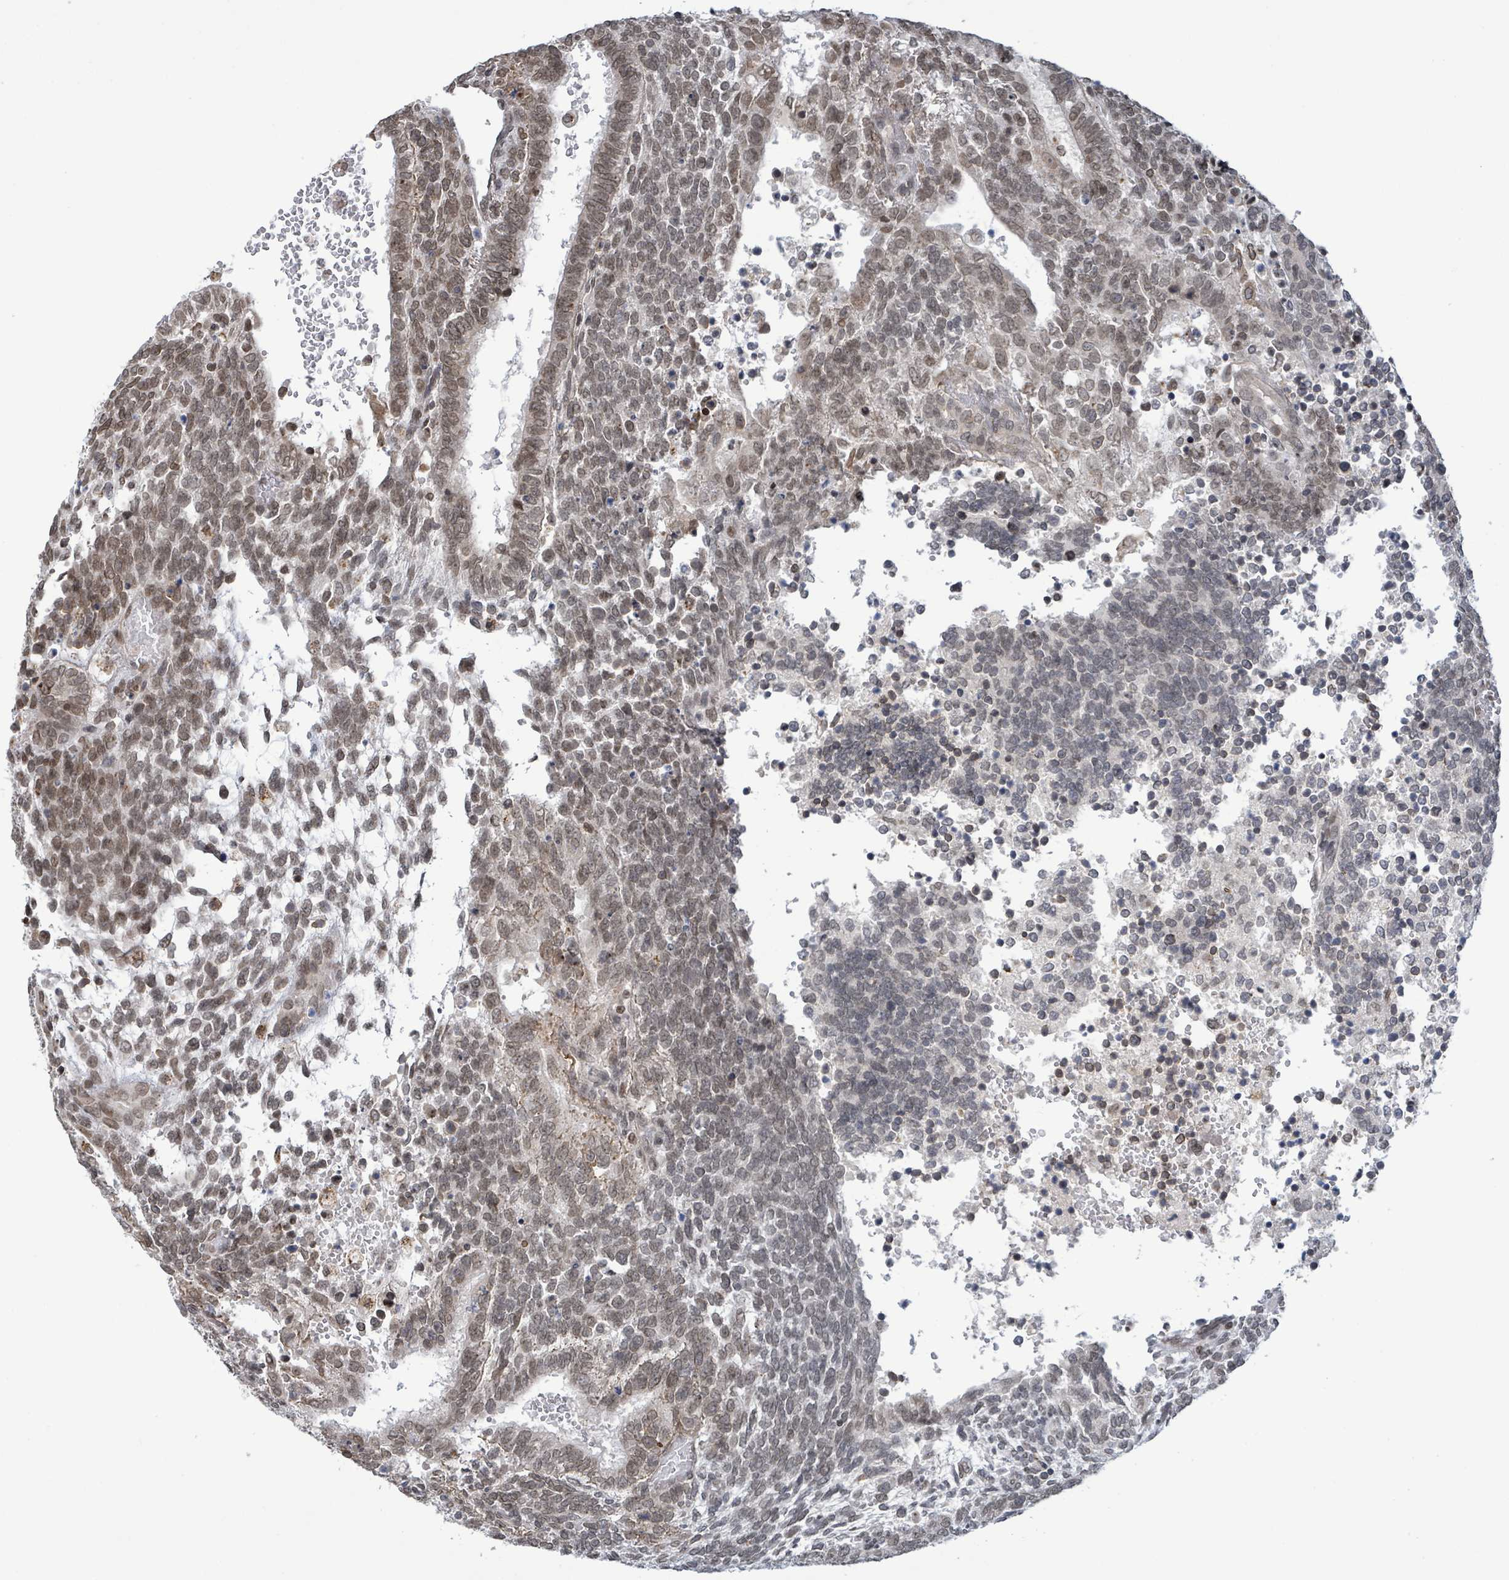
{"staining": {"intensity": "weak", "quantity": "25%-75%", "location": "nuclear"}, "tissue": "testis cancer", "cell_type": "Tumor cells", "image_type": "cancer", "snomed": [{"axis": "morphology", "description": "Carcinoma, Embryonal, NOS"}, {"axis": "topography", "description": "Testis"}], "caption": "Immunohistochemical staining of testis cancer (embryonal carcinoma) displays weak nuclear protein positivity in approximately 25%-75% of tumor cells.", "gene": "SBF2", "patient": {"sex": "male", "age": 23}}